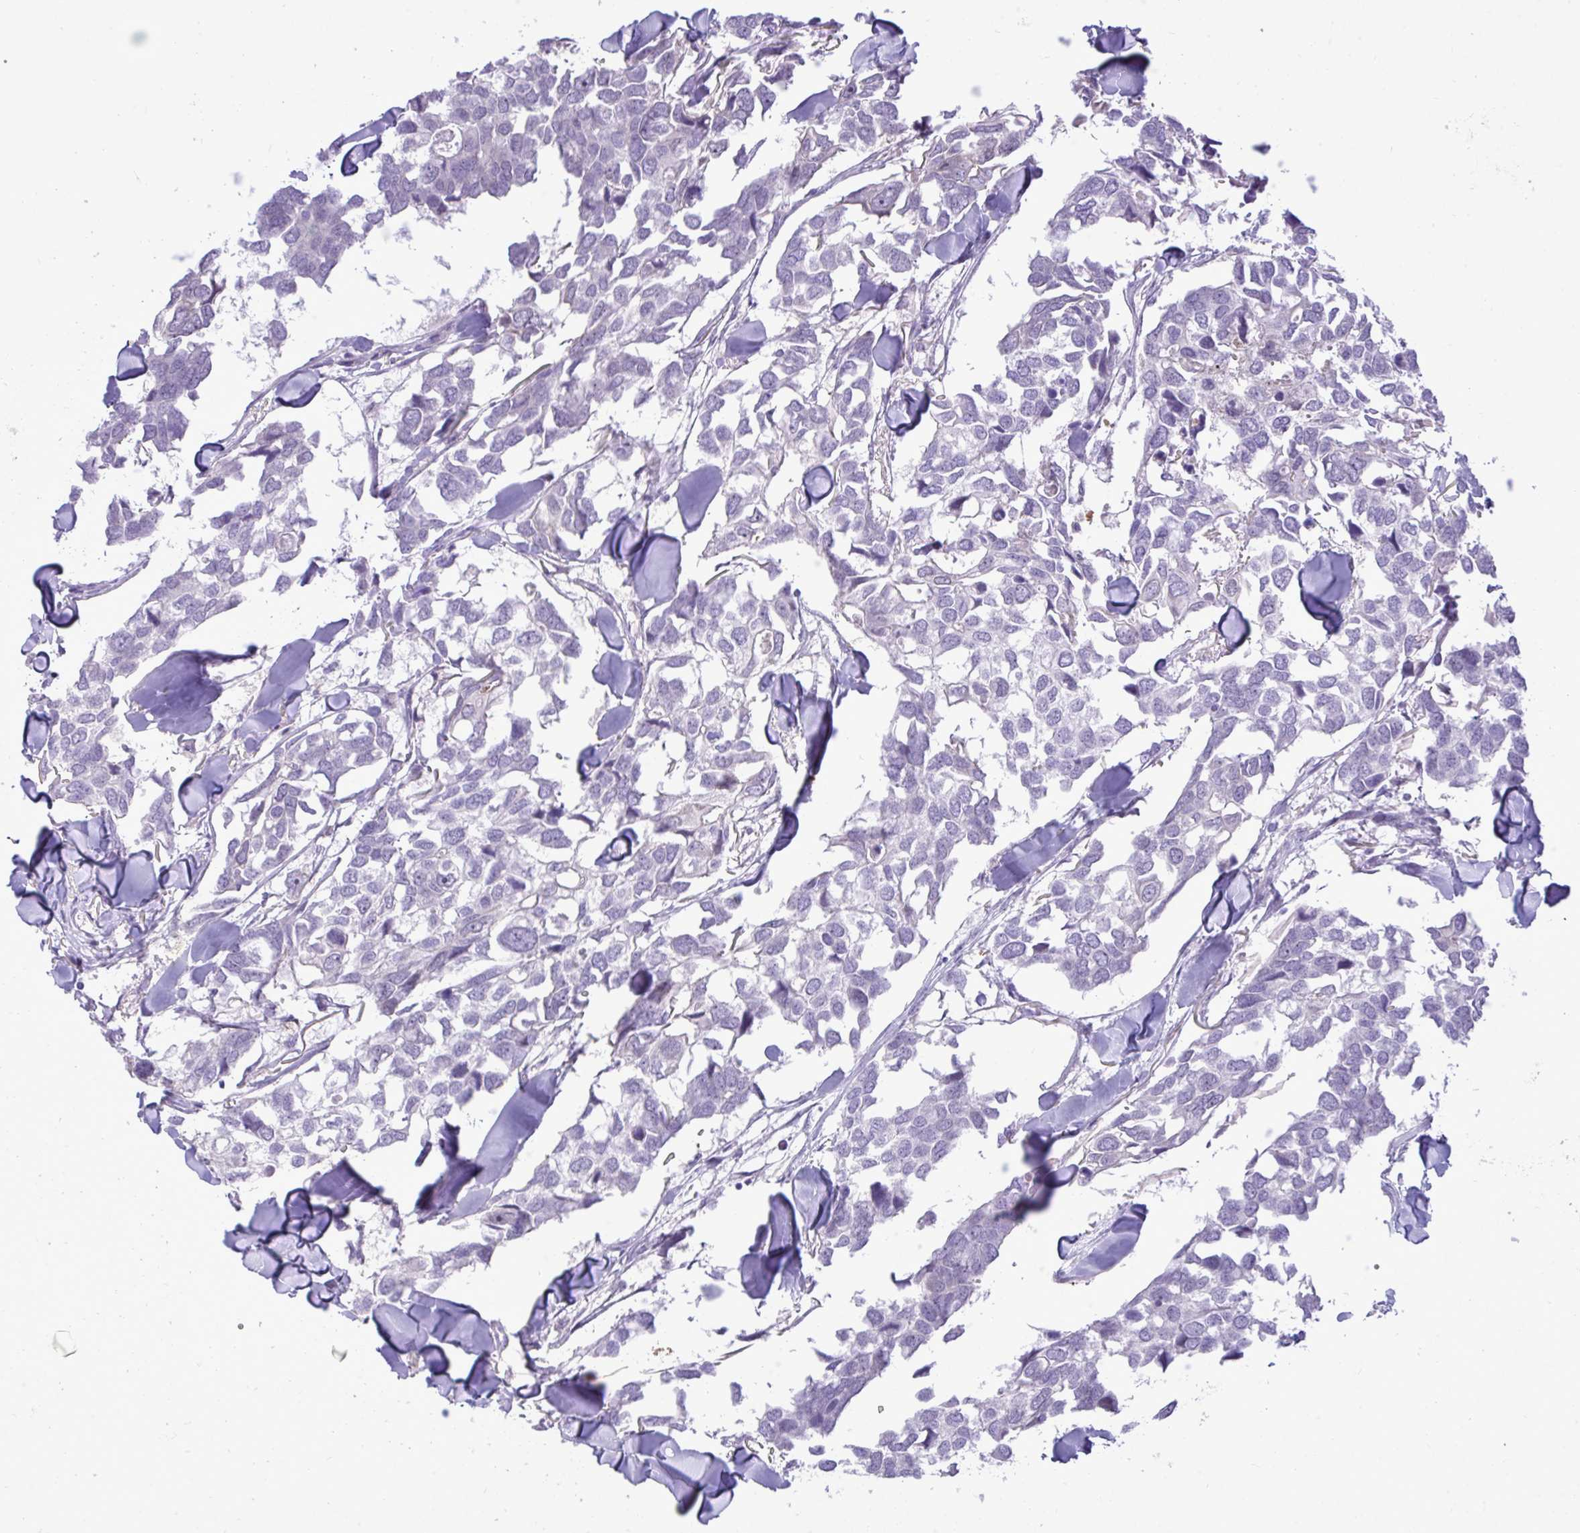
{"staining": {"intensity": "negative", "quantity": "none", "location": "none"}, "tissue": "breast cancer", "cell_type": "Tumor cells", "image_type": "cancer", "snomed": [{"axis": "morphology", "description": "Duct carcinoma"}, {"axis": "topography", "description": "Breast"}], "caption": "The histopathology image reveals no significant positivity in tumor cells of breast cancer.", "gene": "SPAG1", "patient": {"sex": "female", "age": 83}}